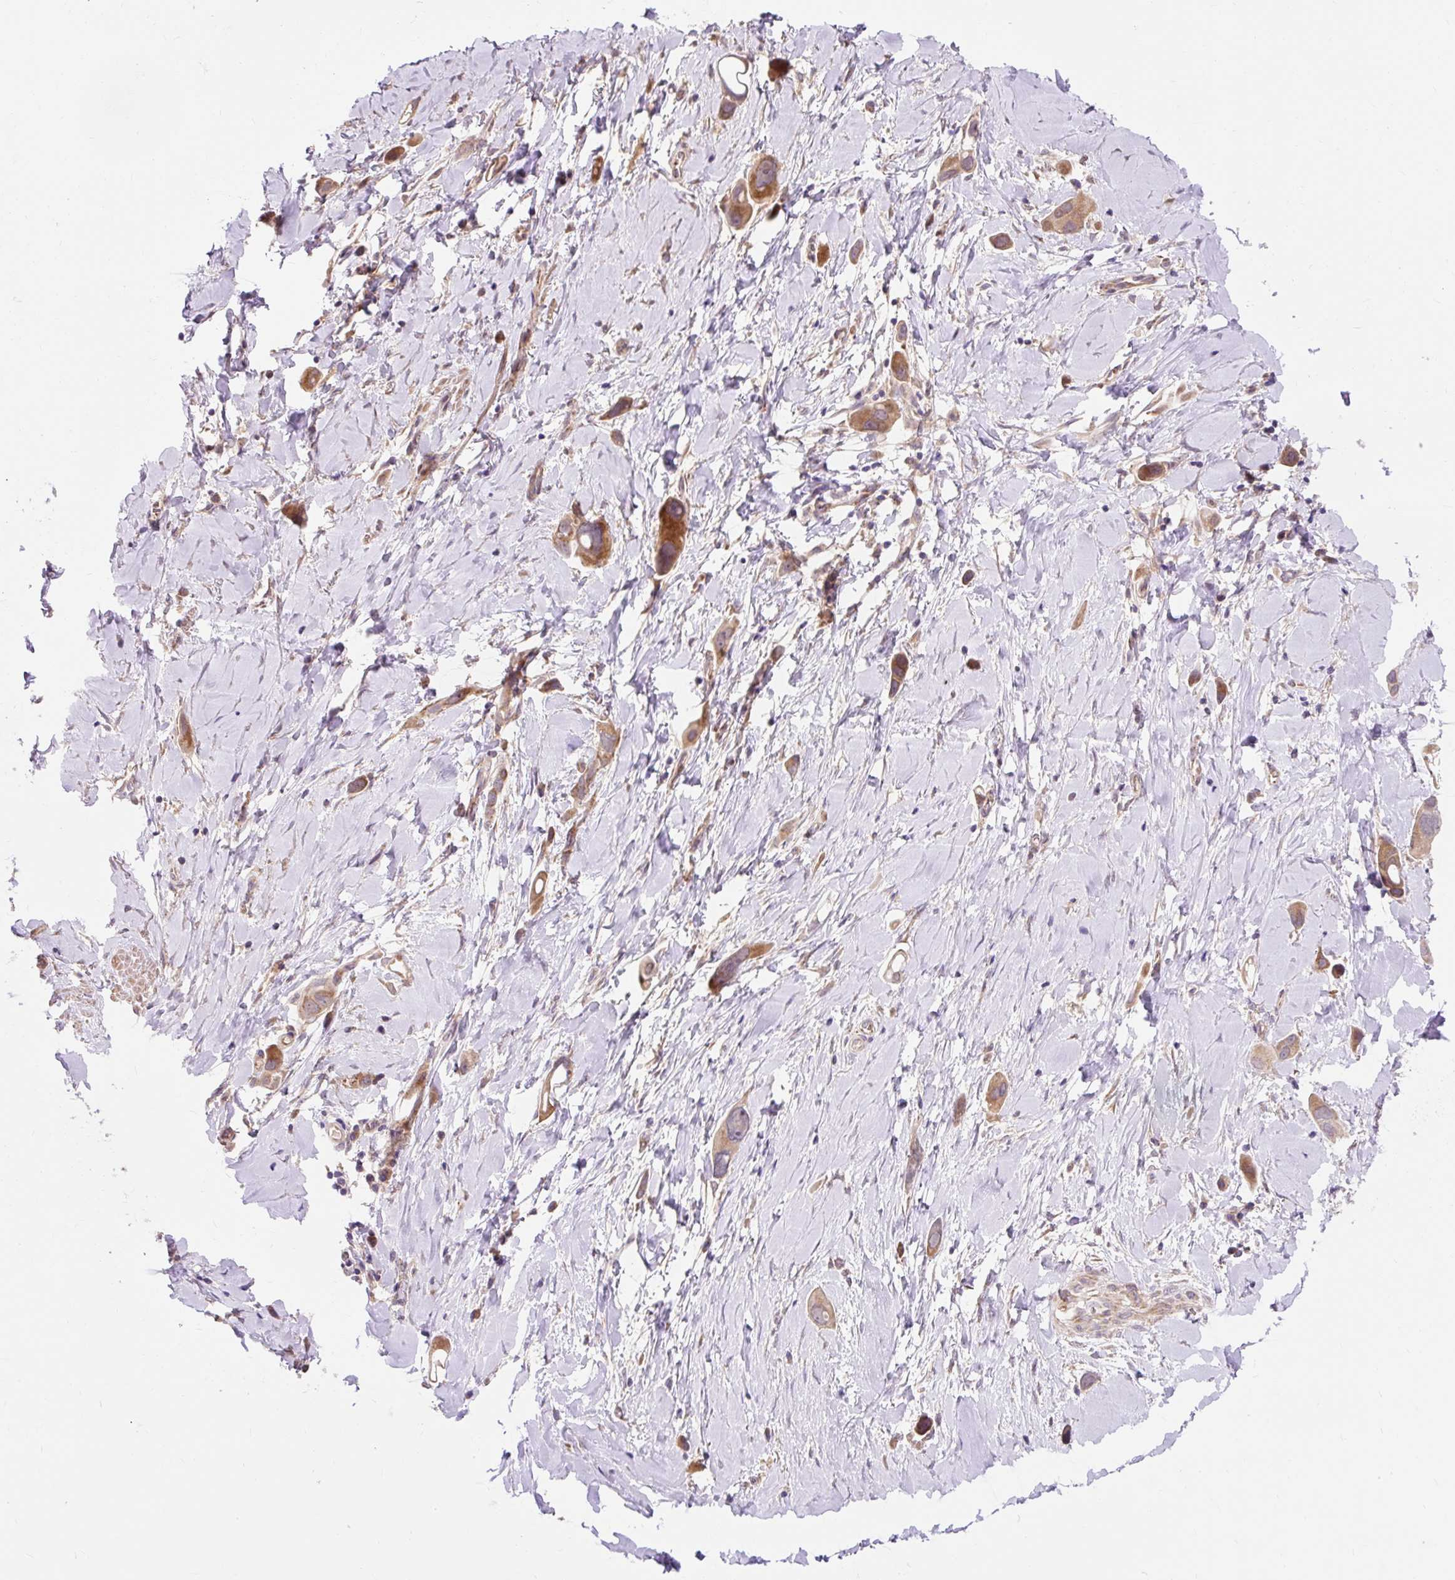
{"staining": {"intensity": "moderate", "quantity": ">75%", "location": "cytoplasmic/membranous"}, "tissue": "lung cancer", "cell_type": "Tumor cells", "image_type": "cancer", "snomed": [{"axis": "morphology", "description": "Adenocarcinoma, NOS"}, {"axis": "topography", "description": "Lung"}], "caption": "Lung adenocarcinoma stained with DAB (3,3'-diaminobenzidine) IHC reveals medium levels of moderate cytoplasmic/membranous positivity in approximately >75% of tumor cells.", "gene": "TRIAP1", "patient": {"sex": "male", "age": 76}}